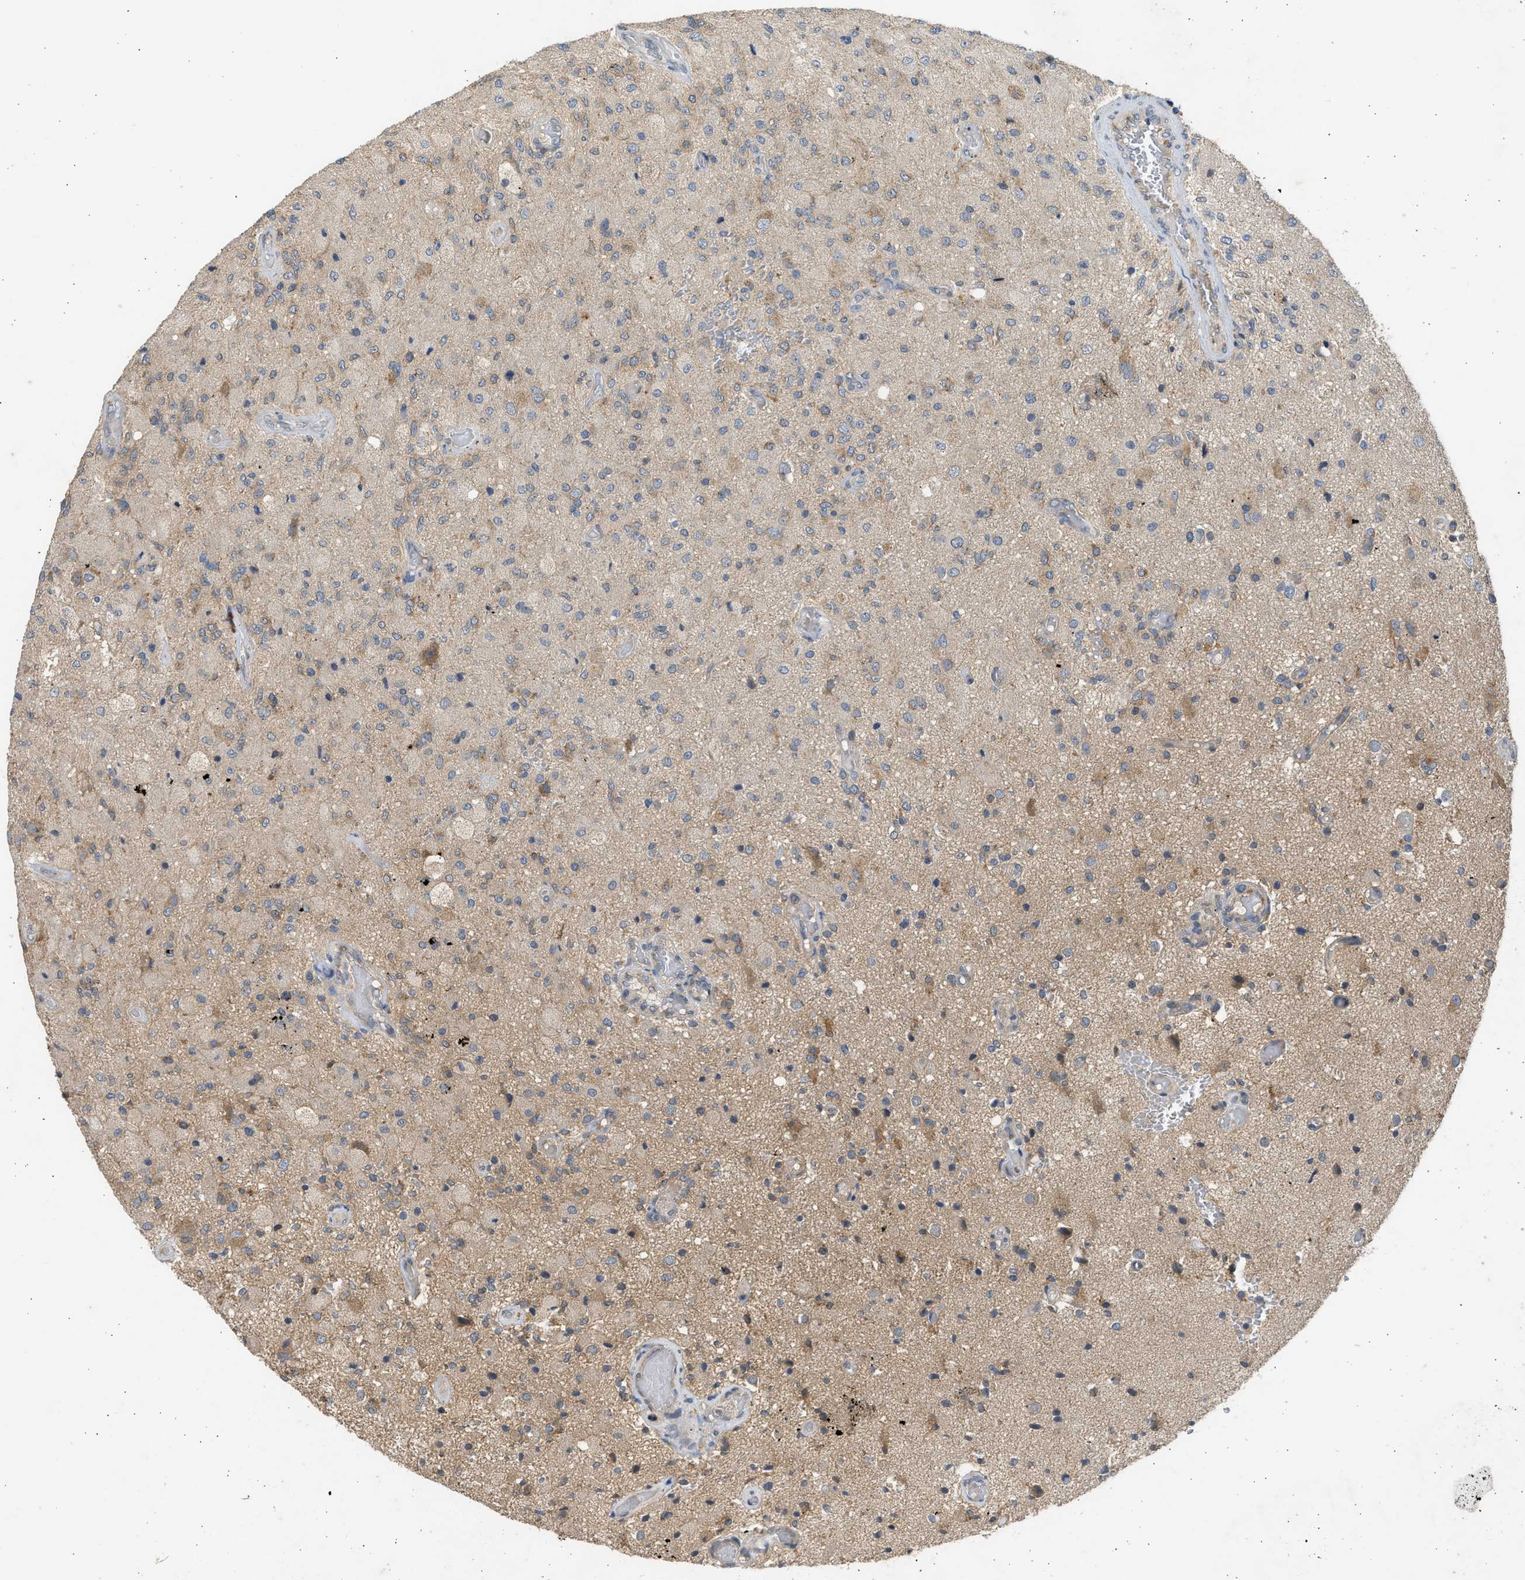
{"staining": {"intensity": "moderate", "quantity": "25%-75%", "location": "cytoplasmic/membranous"}, "tissue": "glioma", "cell_type": "Tumor cells", "image_type": "cancer", "snomed": [{"axis": "morphology", "description": "Normal tissue, NOS"}, {"axis": "morphology", "description": "Glioma, malignant, High grade"}, {"axis": "topography", "description": "Cerebral cortex"}], "caption": "Immunohistochemistry (IHC) staining of high-grade glioma (malignant), which reveals medium levels of moderate cytoplasmic/membranous positivity in about 25%-75% of tumor cells indicating moderate cytoplasmic/membranous protein positivity. The staining was performed using DAB (3,3'-diaminobenzidine) (brown) for protein detection and nuclei were counterstained in hematoxylin (blue).", "gene": "CYP1A1", "patient": {"sex": "male", "age": 77}}